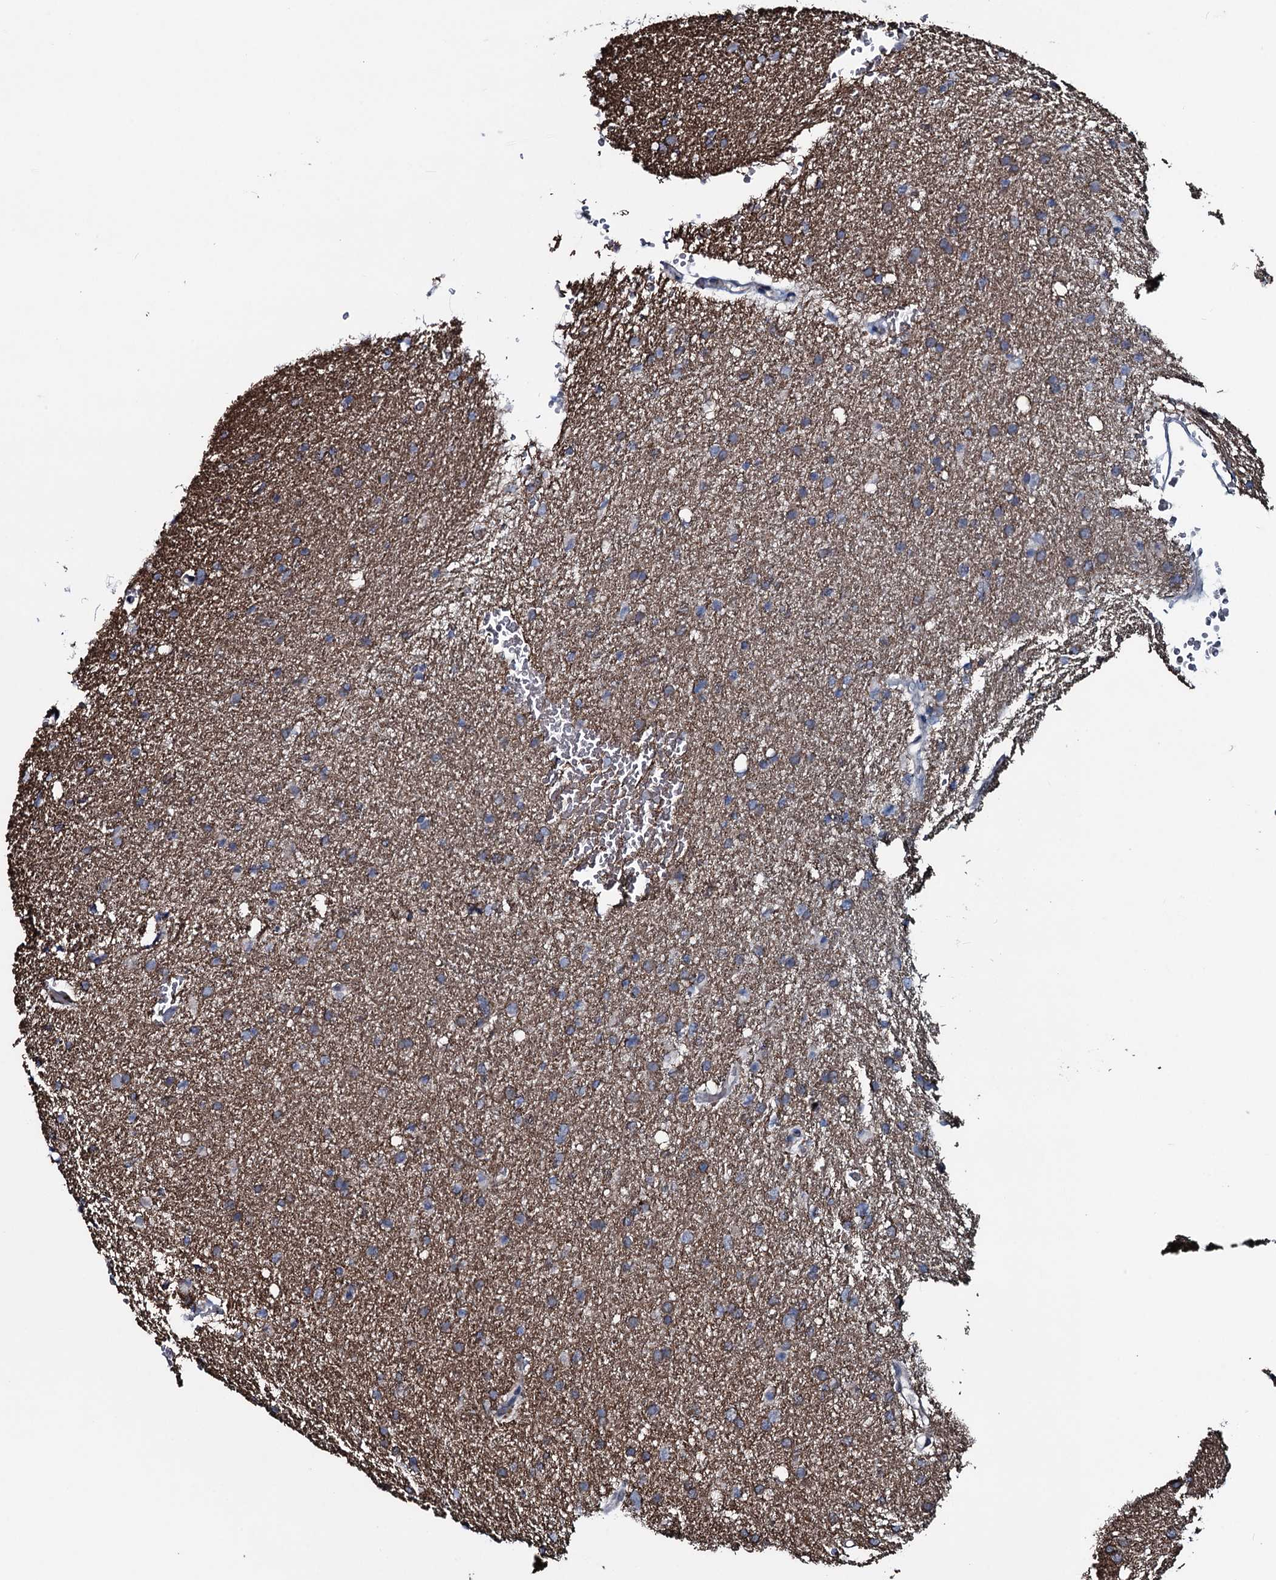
{"staining": {"intensity": "moderate", "quantity": ">75%", "location": "cytoplasmic/membranous"}, "tissue": "glioma", "cell_type": "Tumor cells", "image_type": "cancer", "snomed": [{"axis": "morphology", "description": "Glioma, malignant, High grade"}, {"axis": "topography", "description": "Cerebral cortex"}], "caption": "Immunohistochemistry of glioma exhibits medium levels of moderate cytoplasmic/membranous staining in about >75% of tumor cells.", "gene": "OGFOD2", "patient": {"sex": "female", "age": 36}}